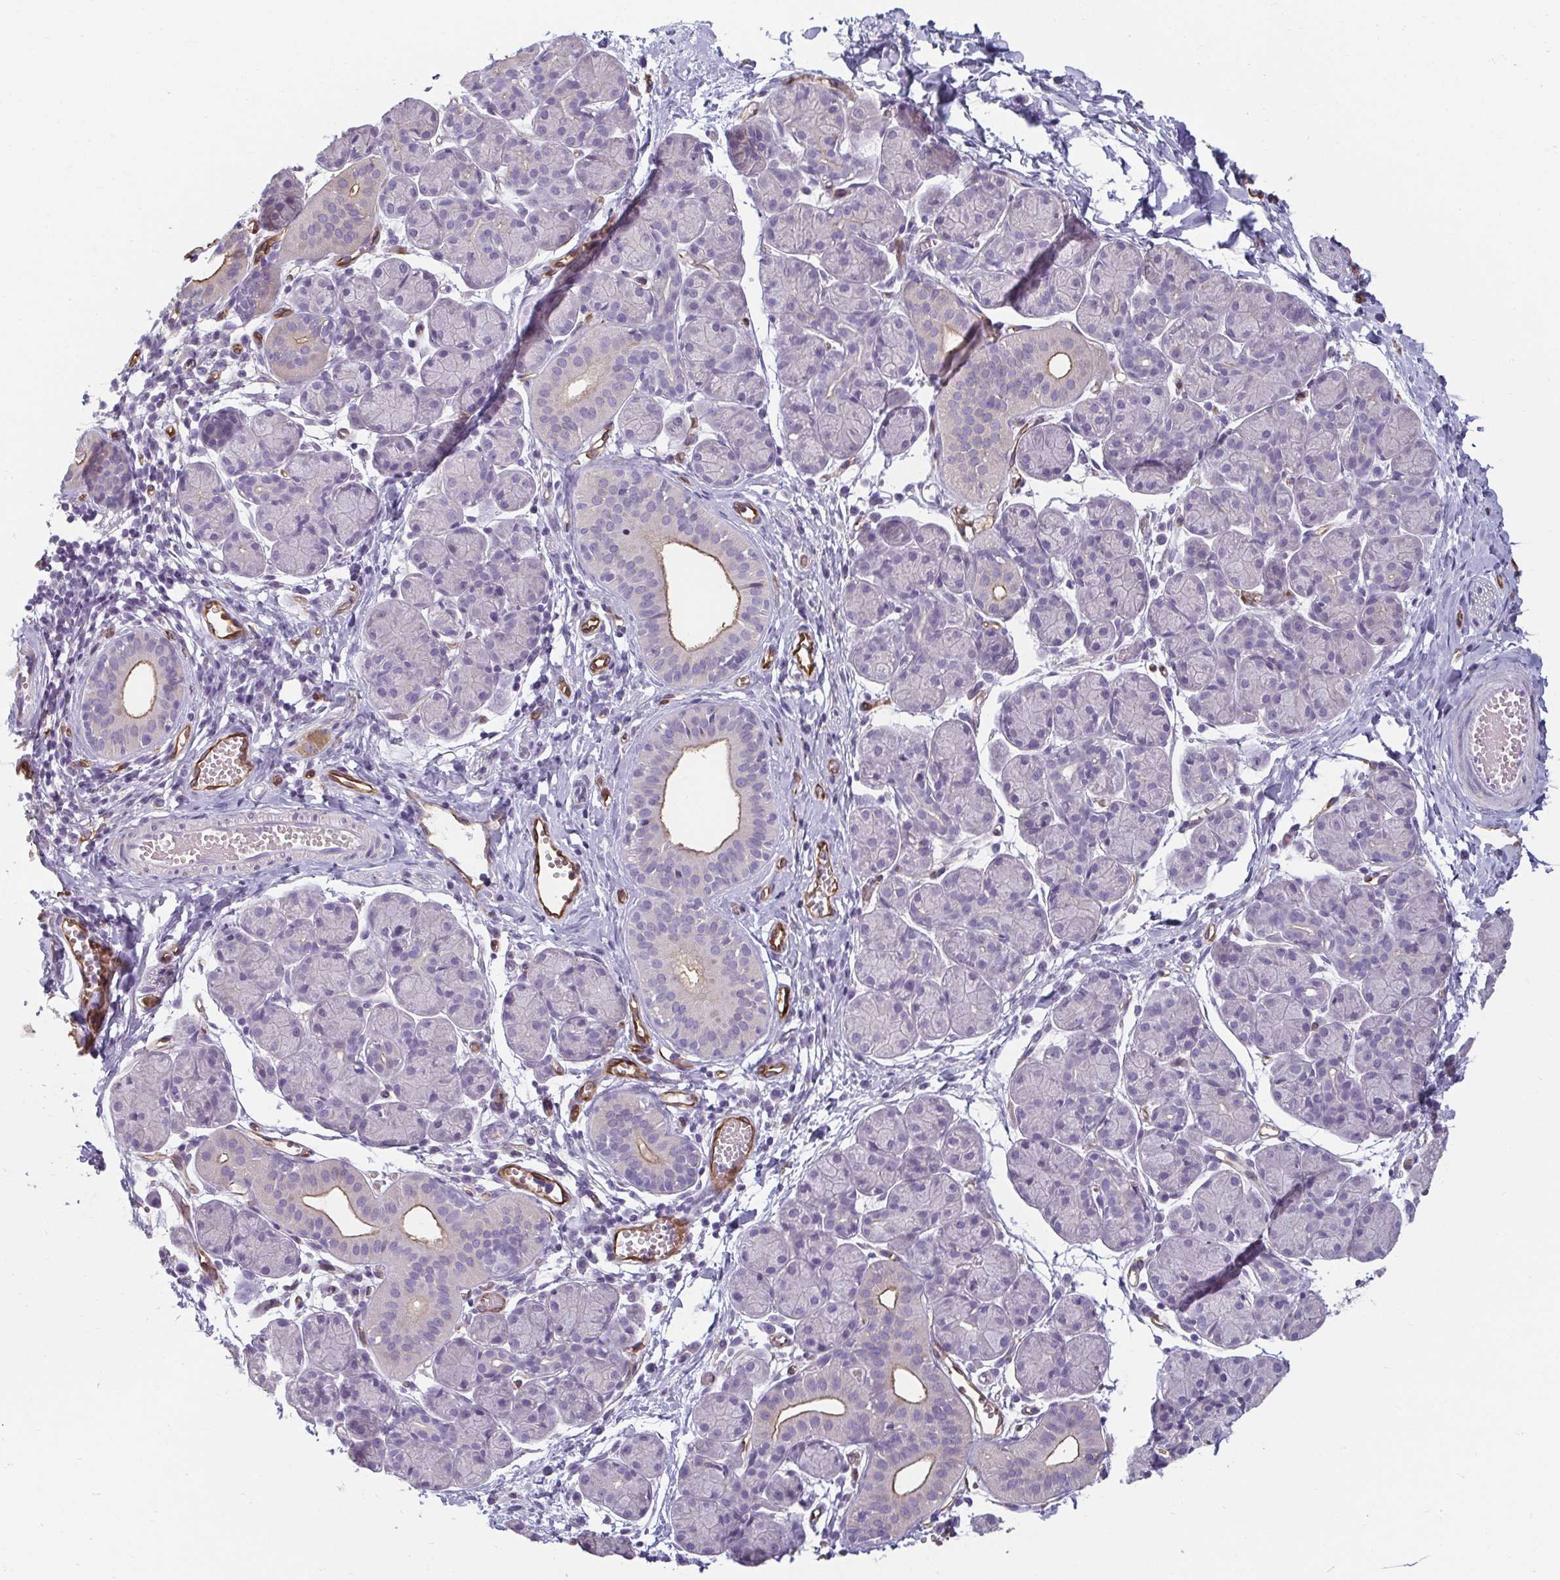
{"staining": {"intensity": "weak", "quantity": "<25%", "location": "cytoplasmic/membranous"}, "tissue": "salivary gland", "cell_type": "Glandular cells", "image_type": "normal", "snomed": [{"axis": "morphology", "description": "Normal tissue, NOS"}, {"axis": "morphology", "description": "Inflammation, NOS"}, {"axis": "topography", "description": "Lymph node"}, {"axis": "topography", "description": "Salivary gland"}], "caption": "This is an IHC photomicrograph of benign human salivary gland. There is no positivity in glandular cells.", "gene": "PDE2A", "patient": {"sex": "male", "age": 3}}